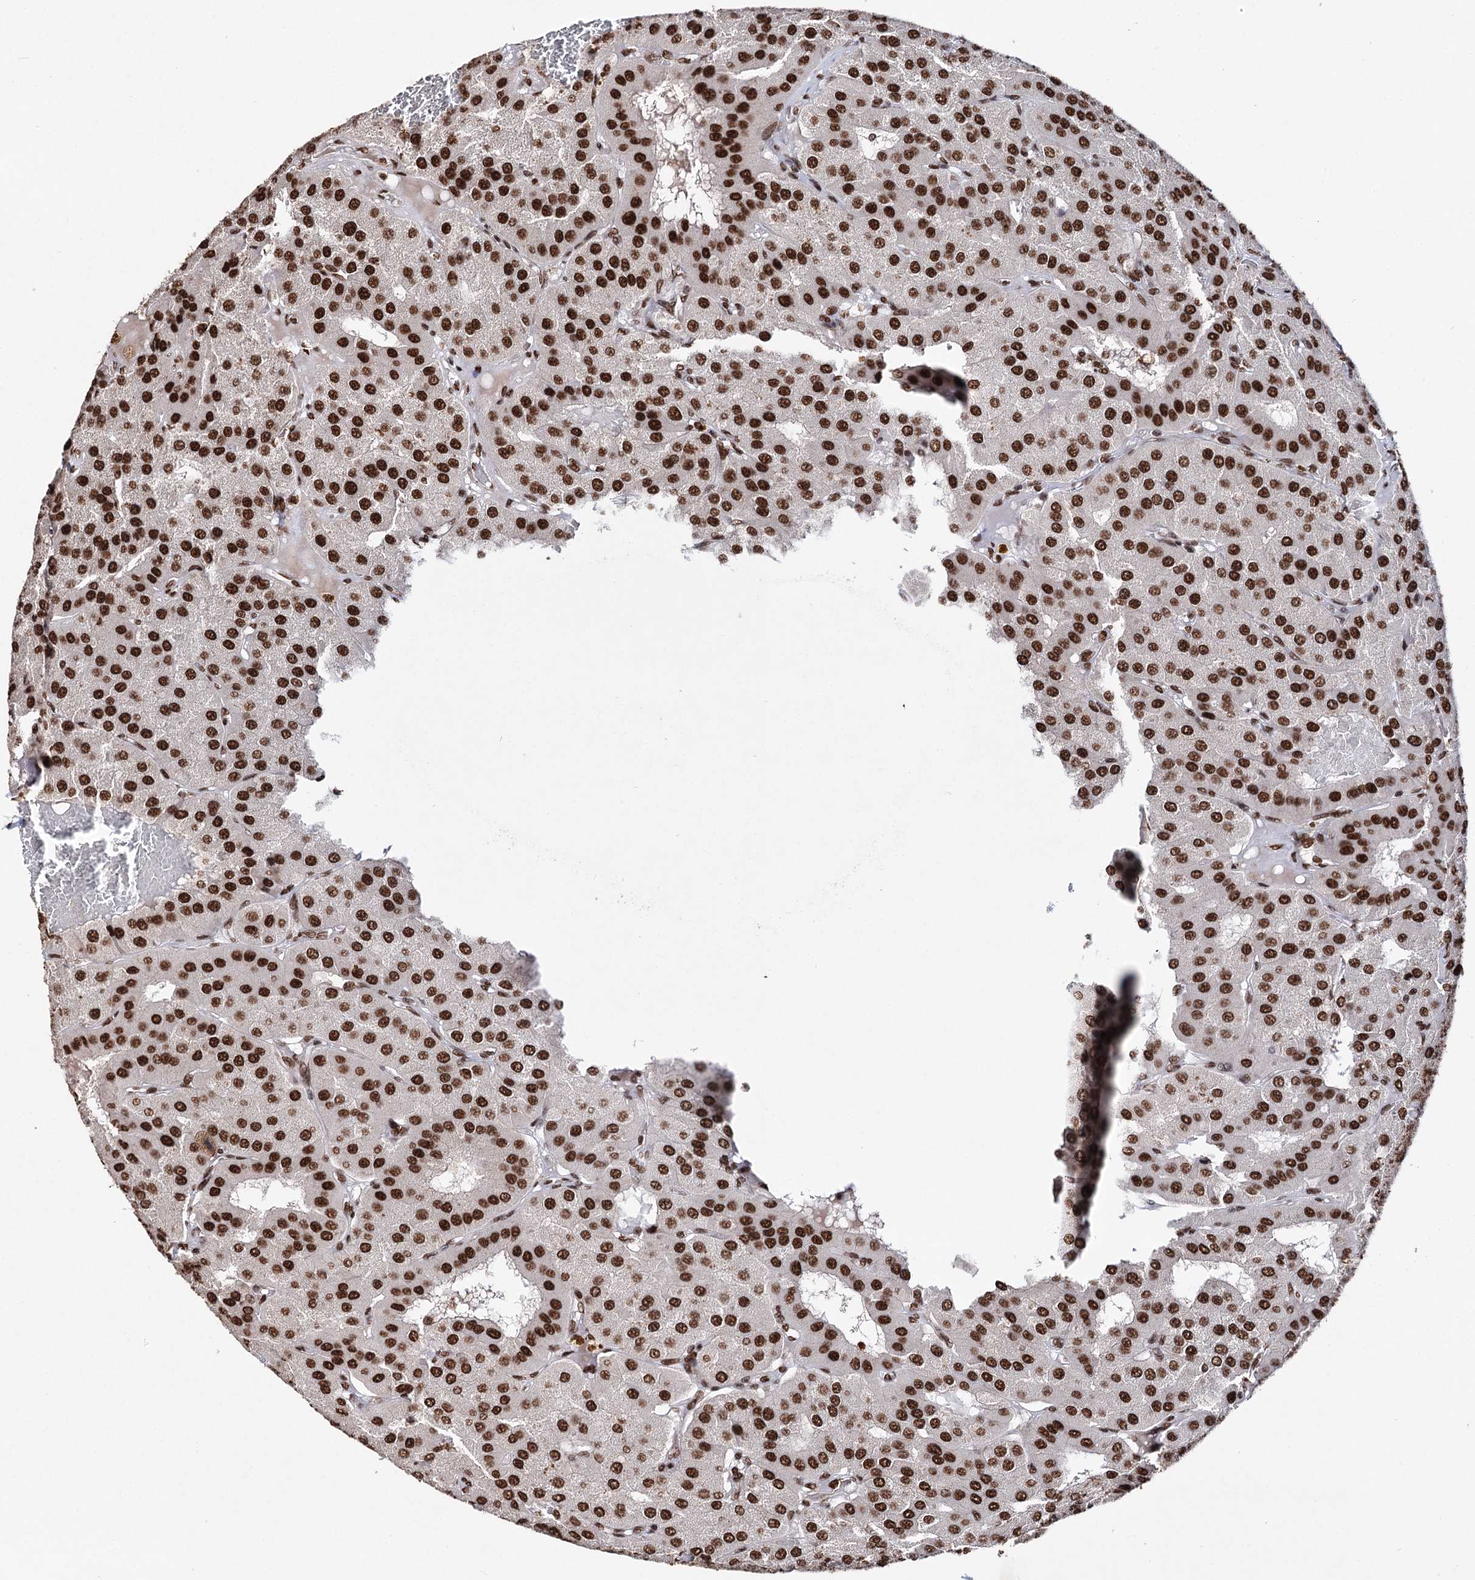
{"staining": {"intensity": "strong", "quantity": ">75%", "location": "nuclear"}, "tissue": "parathyroid gland", "cell_type": "Glandular cells", "image_type": "normal", "snomed": [{"axis": "morphology", "description": "Normal tissue, NOS"}, {"axis": "morphology", "description": "Adenoma, NOS"}, {"axis": "topography", "description": "Parathyroid gland"}], "caption": "Unremarkable parathyroid gland displays strong nuclear staining in about >75% of glandular cells, visualized by immunohistochemistry.", "gene": "MATR3", "patient": {"sex": "female", "age": 86}}